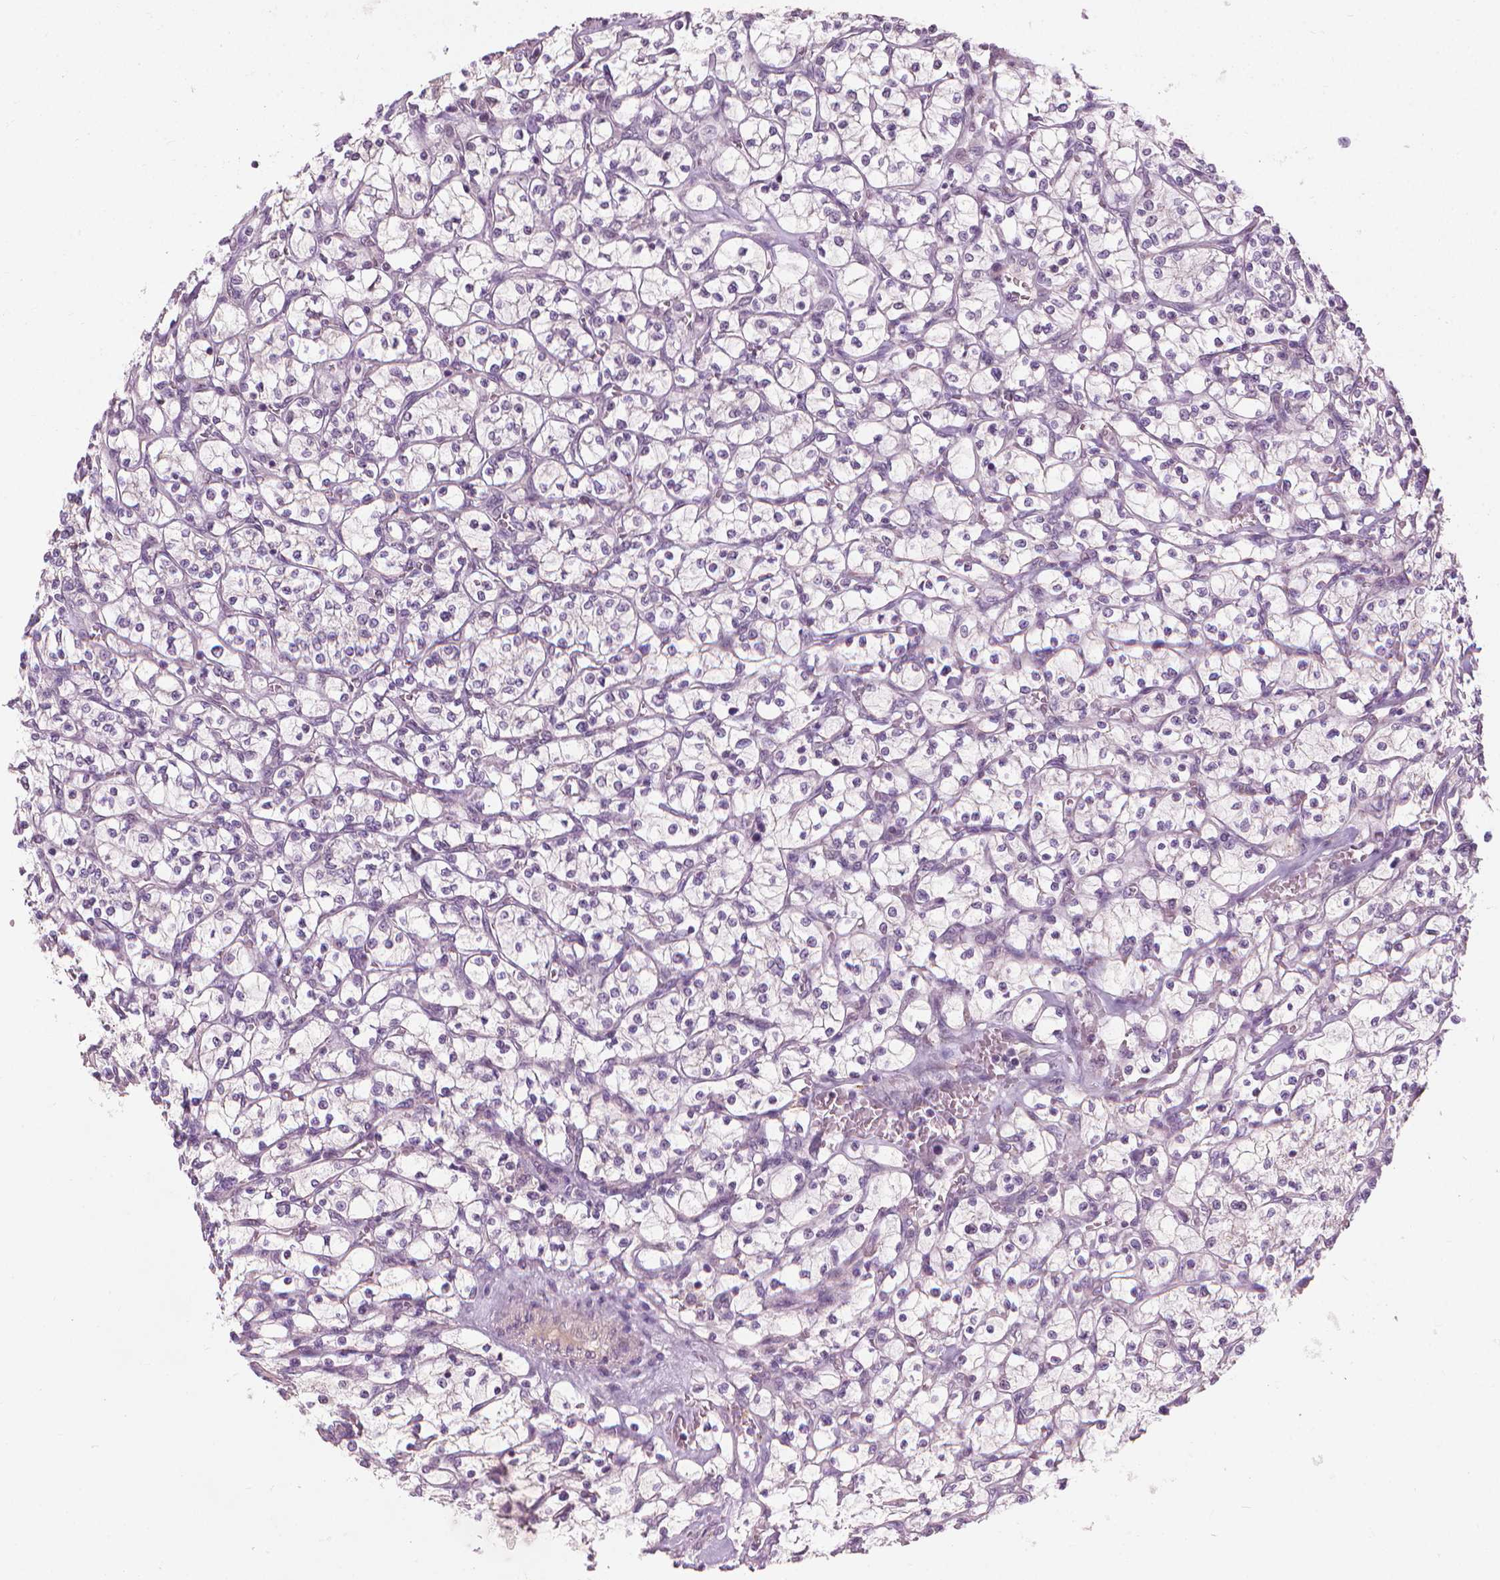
{"staining": {"intensity": "negative", "quantity": "none", "location": "none"}, "tissue": "renal cancer", "cell_type": "Tumor cells", "image_type": "cancer", "snomed": [{"axis": "morphology", "description": "Adenocarcinoma, NOS"}, {"axis": "topography", "description": "Kidney"}], "caption": "Immunohistochemical staining of human adenocarcinoma (renal) demonstrates no significant expression in tumor cells. (DAB (3,3'-diaminobenzidine) immunohistochemistry with hematoxylin counter stain).", "gene": "SAXO2", "patient": {"sex": "female", "age": 64}}